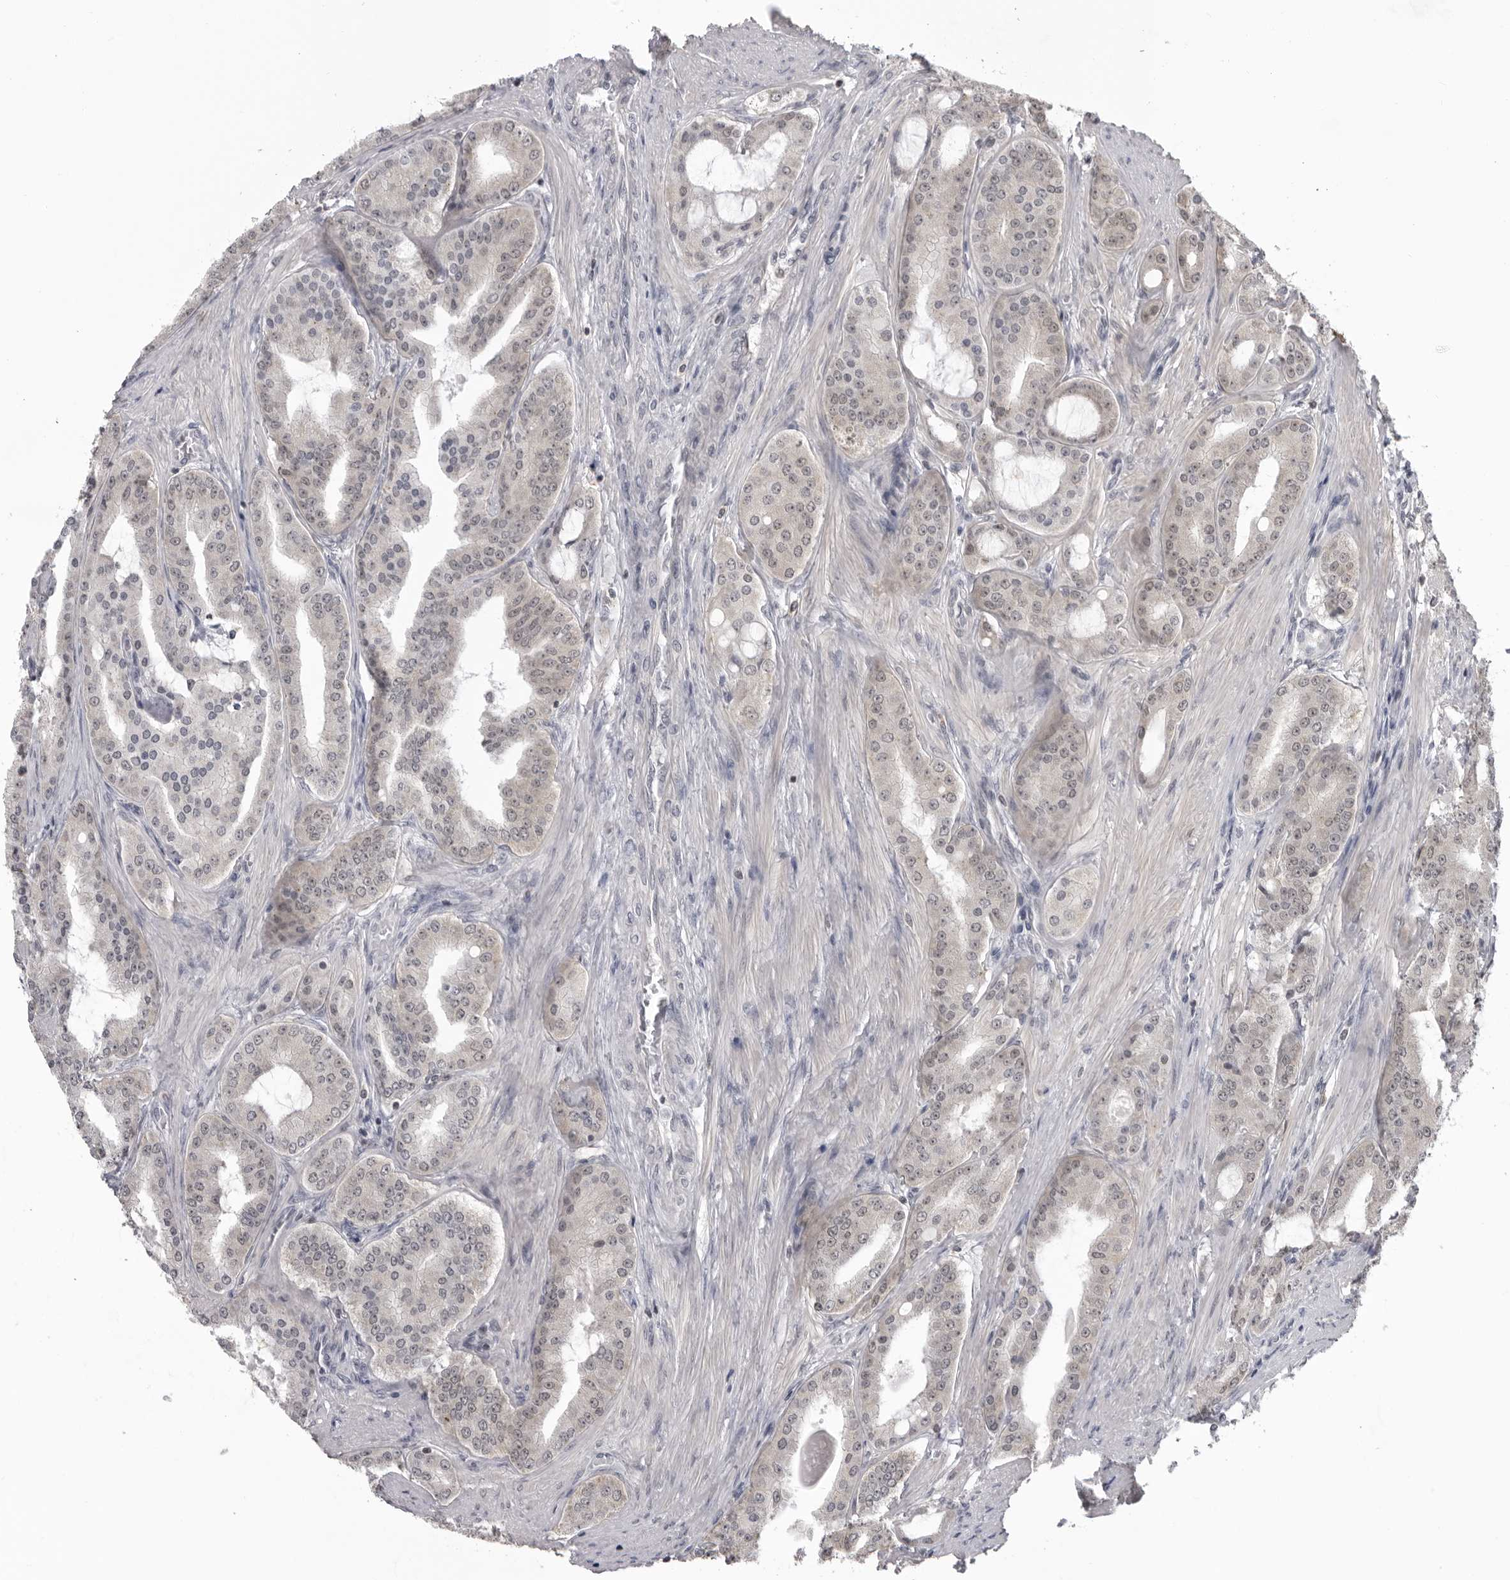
{"staining": {"intensity": "negative", "quantity": "none", "location": "none"}, "tissue": "prostate cancer", "cell_type": "Tumor cells", "image_type": "cancer", "snomed": [{"axis": "morphology", "description": "Adenocarcinoma, High grade"}, {"axis": "topography", "description": "Prostate"}], "caption": "There is no significant expression in tumor cells of prostate cancer (adenocarcinoma (high-grade)).", "gene": "PDCL3", "patient": {"sex": "male", "age": 60}}